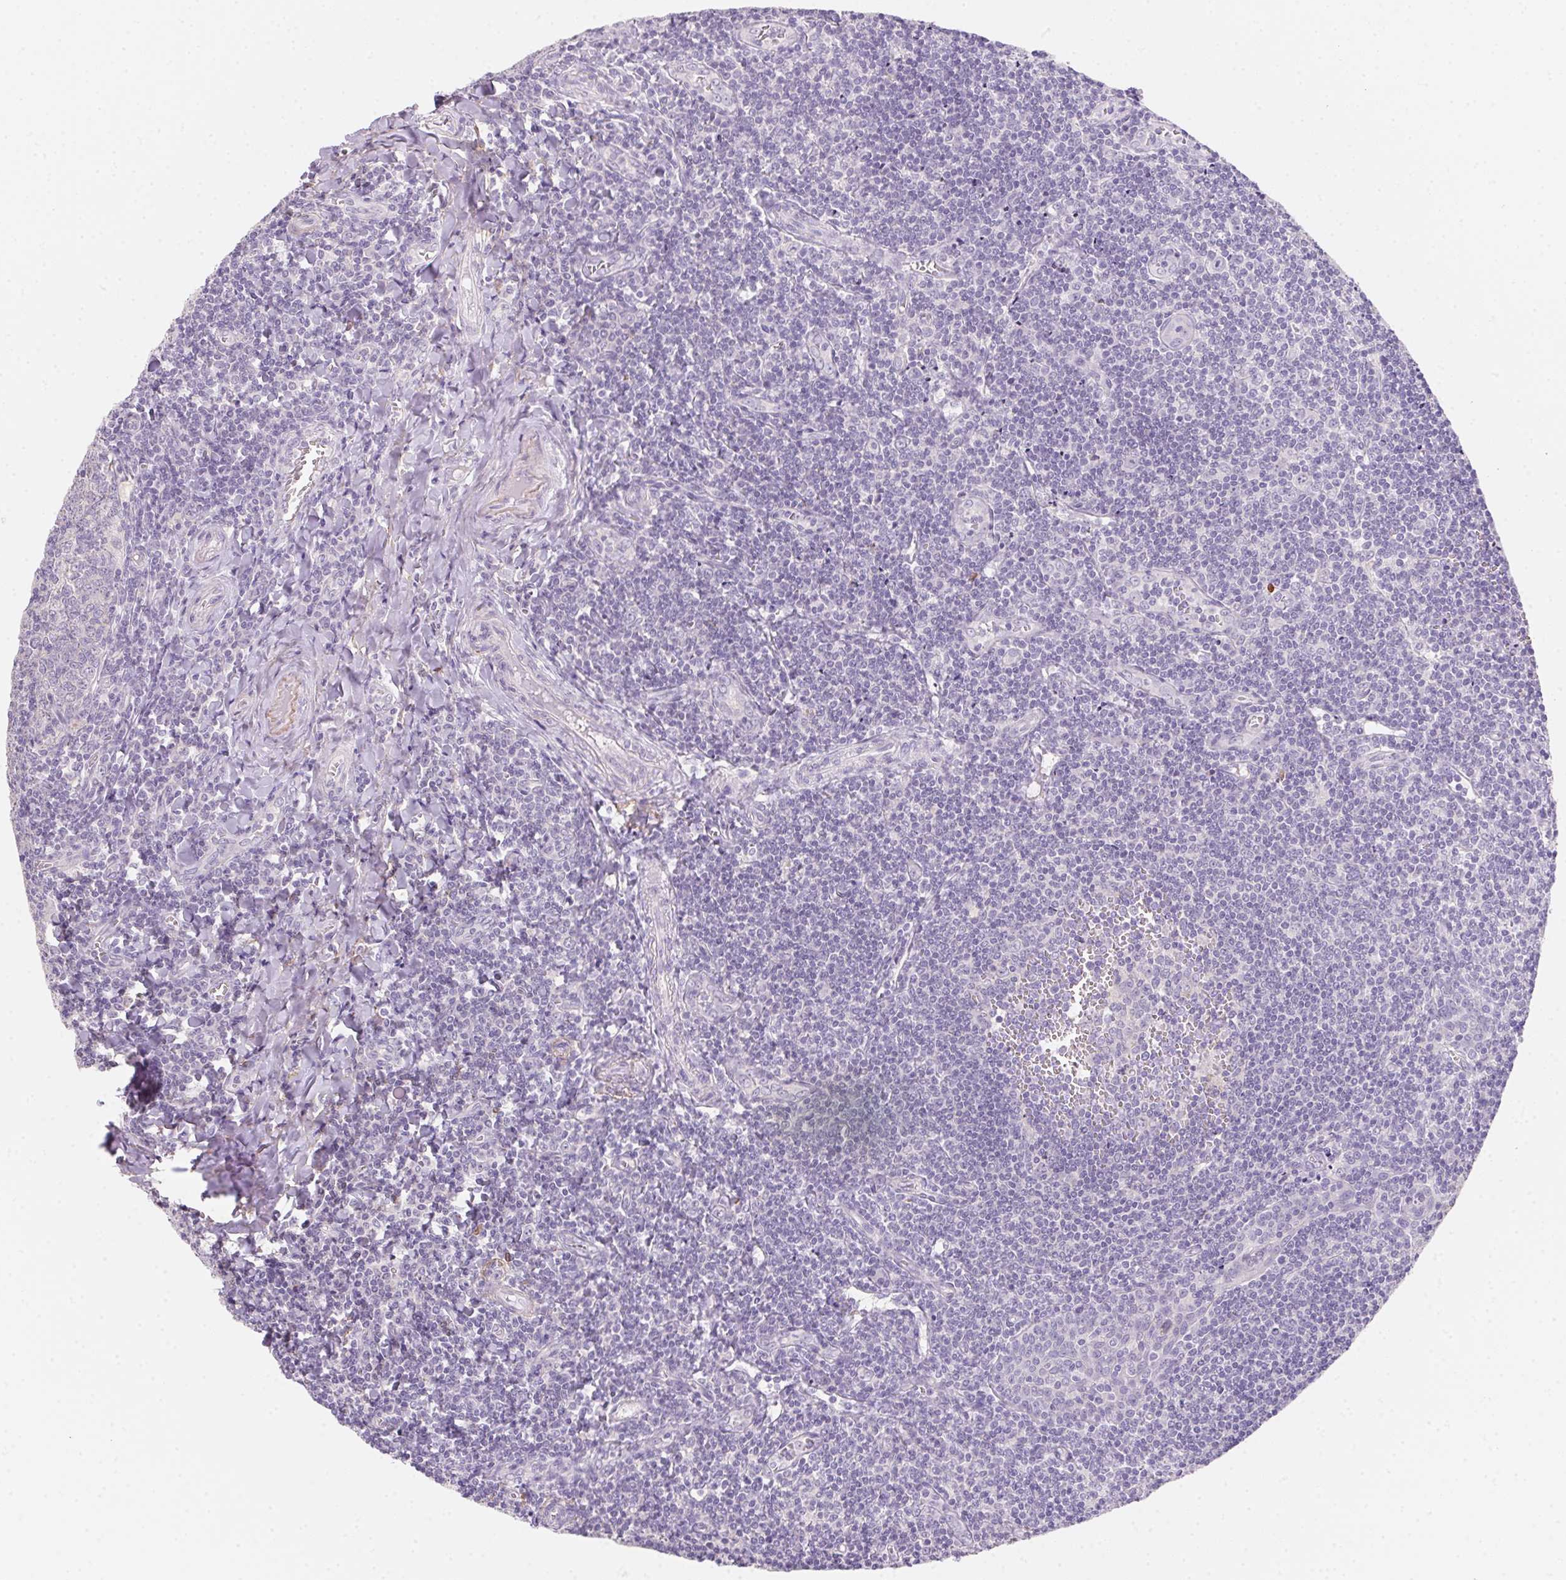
{"staining": {"intensity": "negative", "quantity": "none", "location": "none"}, "tissue": "tonsil", "cell_type": "Germinal center cells", "image_type": "normal", "snomed": [{"axis": "morphology", "description": "Normal tissue, NOS"}, {"axis": "morphology", "description": "Inflammation, NOS"}, {"axis": "topography", "description": "Tonsil"}], "caption": "IHC histopathology image of unremarkable tonsil stained for a protein (brown), which shows no expression in germinal center cells. (Stains: DAB (3,3'-diaminobenzidine) immunohistochemistry (IHC) with hematoxylin counter stain, Microscopy: brightfield microscopy at high magnification).", "gene": "MYL4", "patient": {"sex": "female", "age": 31}}